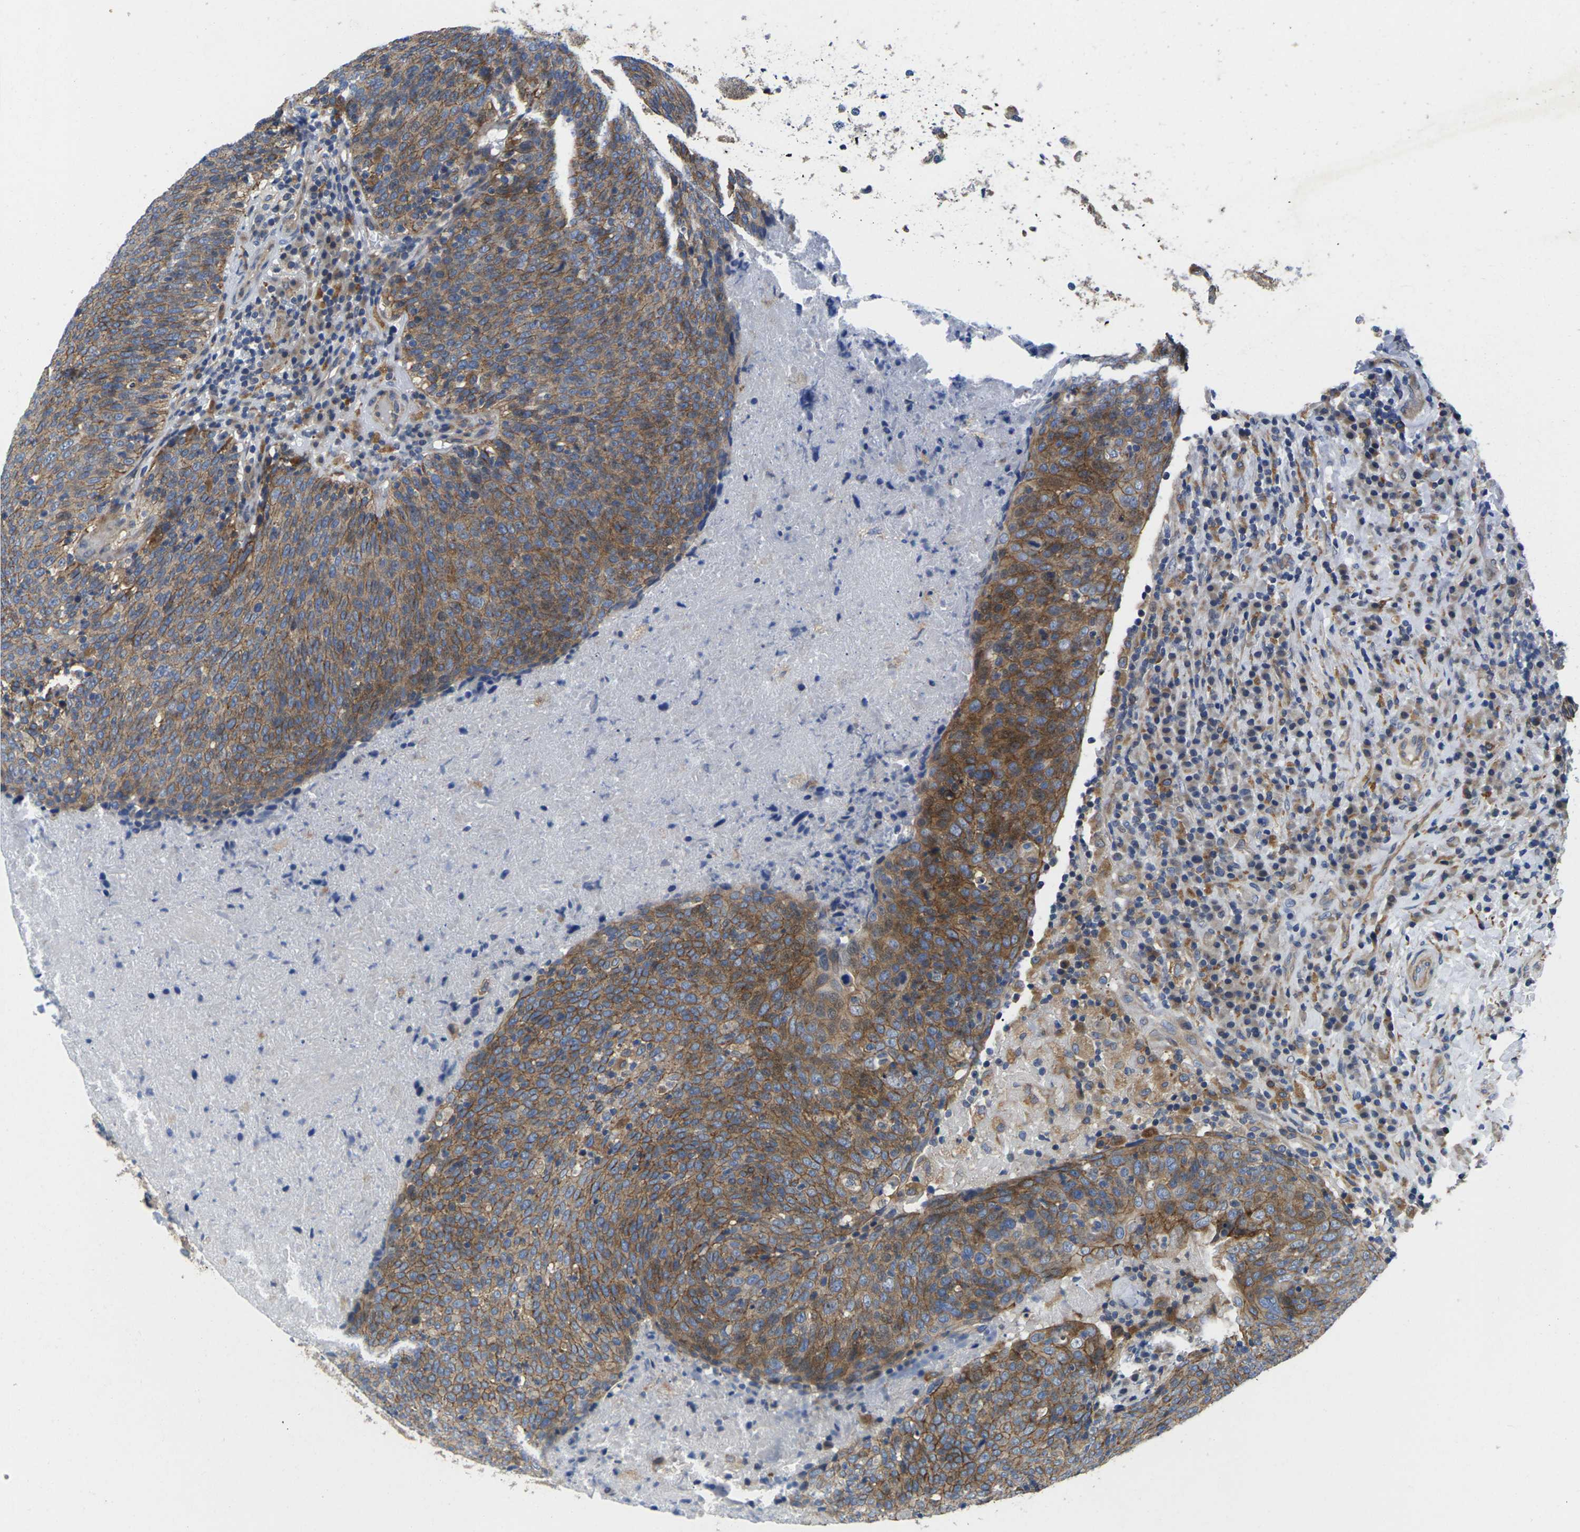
{"staining": {"intensity": "moderate", "quantity": ">75%", "location": "cytoplasmic/membranous"}, "tissue": "head and neck cancer", "cell_type": "Tumor cells", "image_type": "cancer", "snomed": [{"axis": "morphology", "description": "Squamous cell carcinoma, NOS"}, {"axis": "morphology", "description": "Squamous cell carcinoma, metastatic, NOS"}, {"axis": "topography", "description": "Lymph node"}, {"axis": "topography", "description": "Head-Neck"}], "caption": "The micrograph reveals immunohistochemical staining of squamous cell carcinoma (head and neck). There is moderate cytoplasmic/membranous staining is present in approximately >75% of tumor cells.", "gene": "SCNN1A", "patient": {"sex": "male", "age": 62}}